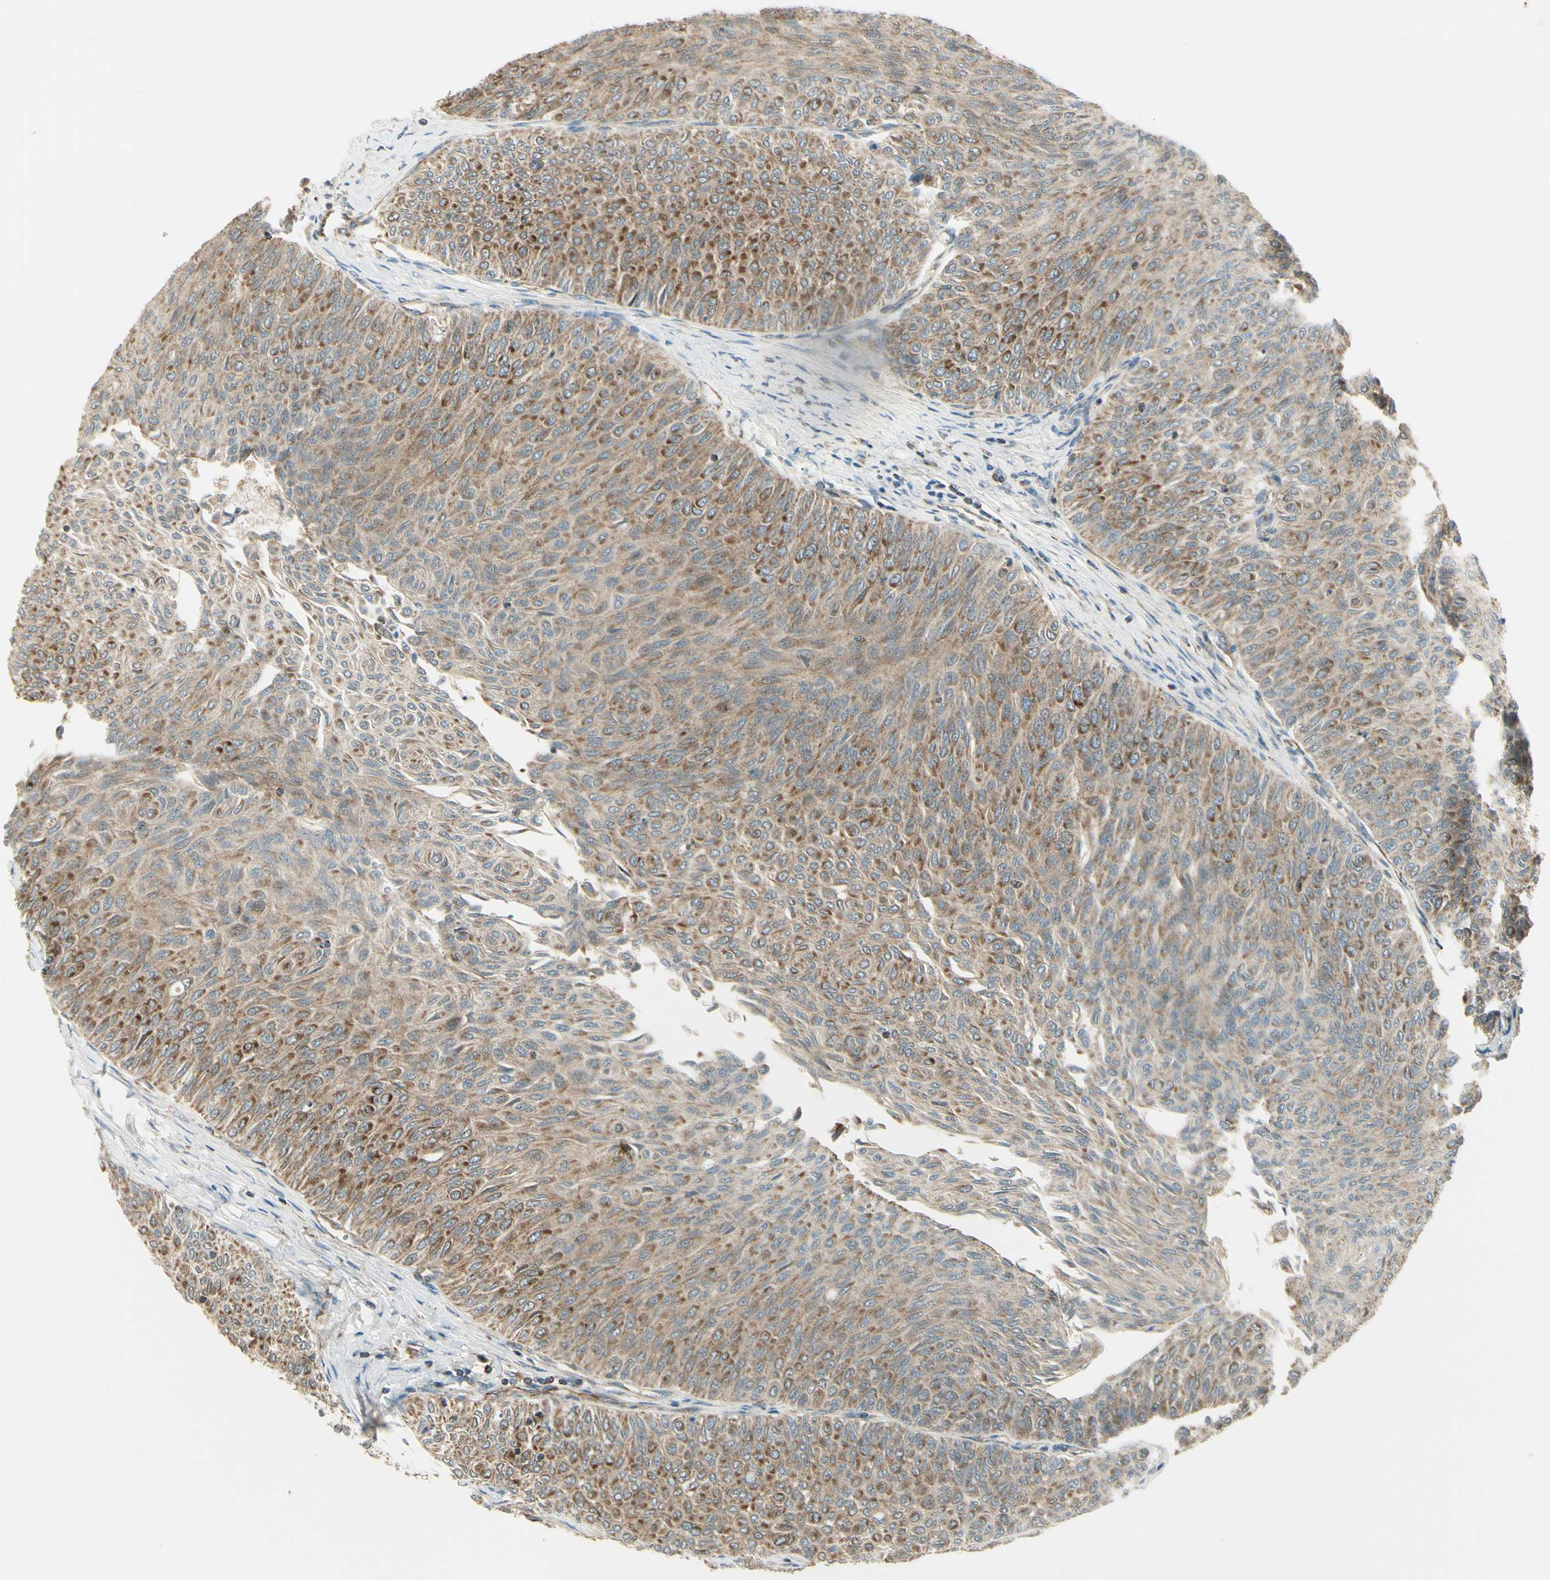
{"staining": {"intensity": "moderate", "quantity": "25%-75%", "location": "cytoplasmic/membranous"}, "tissue": "urothelial cancer", "cell_type": "Tumor cells", "image_type": "cancer", "snomed": [{"axis": "morphology", "description": "Urothelial carcinoma, Low grade"}, {"axis": "topography", "description": "Urinary bladder"}], "caption": "An immunohistochemistry (IHC) photomicrograph of neoplastic tissue is shown. Protein staining in brown highlights moderate cytoplasmic/membranous positivity in urothelial carcinoma (low-grade) within tumor cells.", "gene": "EPHB3", "patient": {"sex": "male", "age": 78}}